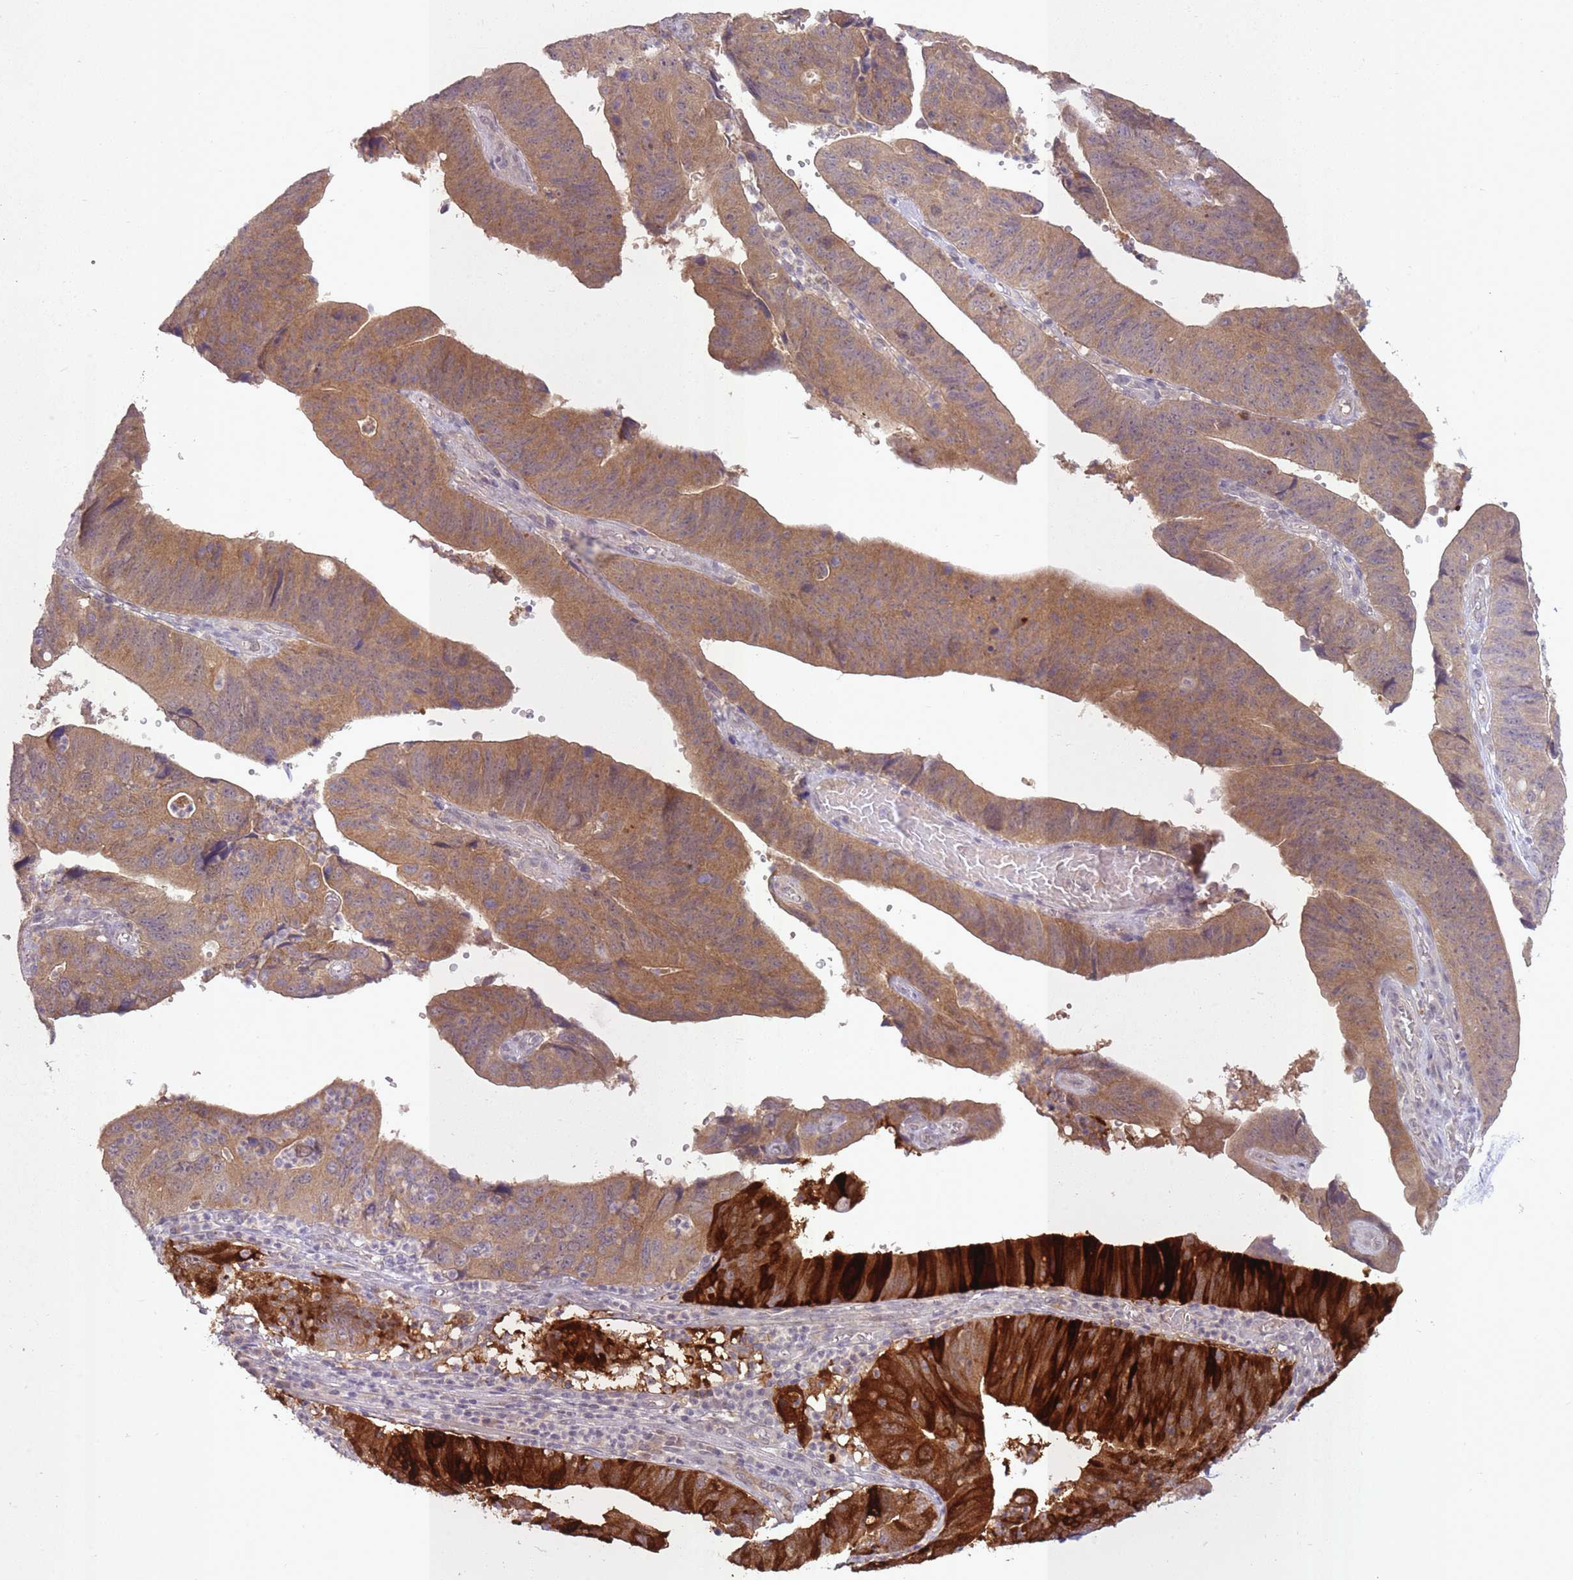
{"staining": {"intensity": "strong", "quantity": ">75%", "location": "cytoplasmic/membranous"}, "tissue": "stomach cancer", "cell_type": "Tumor cells", "image_type": "cancer", "snomed": [{"axis": "morphology", "description": "Adenocarcinoma, NOS"}, {"axis": "topography", "description": "Stomach"}], "caption": "High-magnification brightfield microscopy of stomach cancer stained with DAB (3,3'-diaminobenzidine) (brown) and counterstained with hematoxylin (blue). tumor cells exhibit strong cytoplasmic/membranous positivity is present in approximately>75% of cells.", "gene": "LRATD2", "patient": {"sex": "male", "age": 59}}